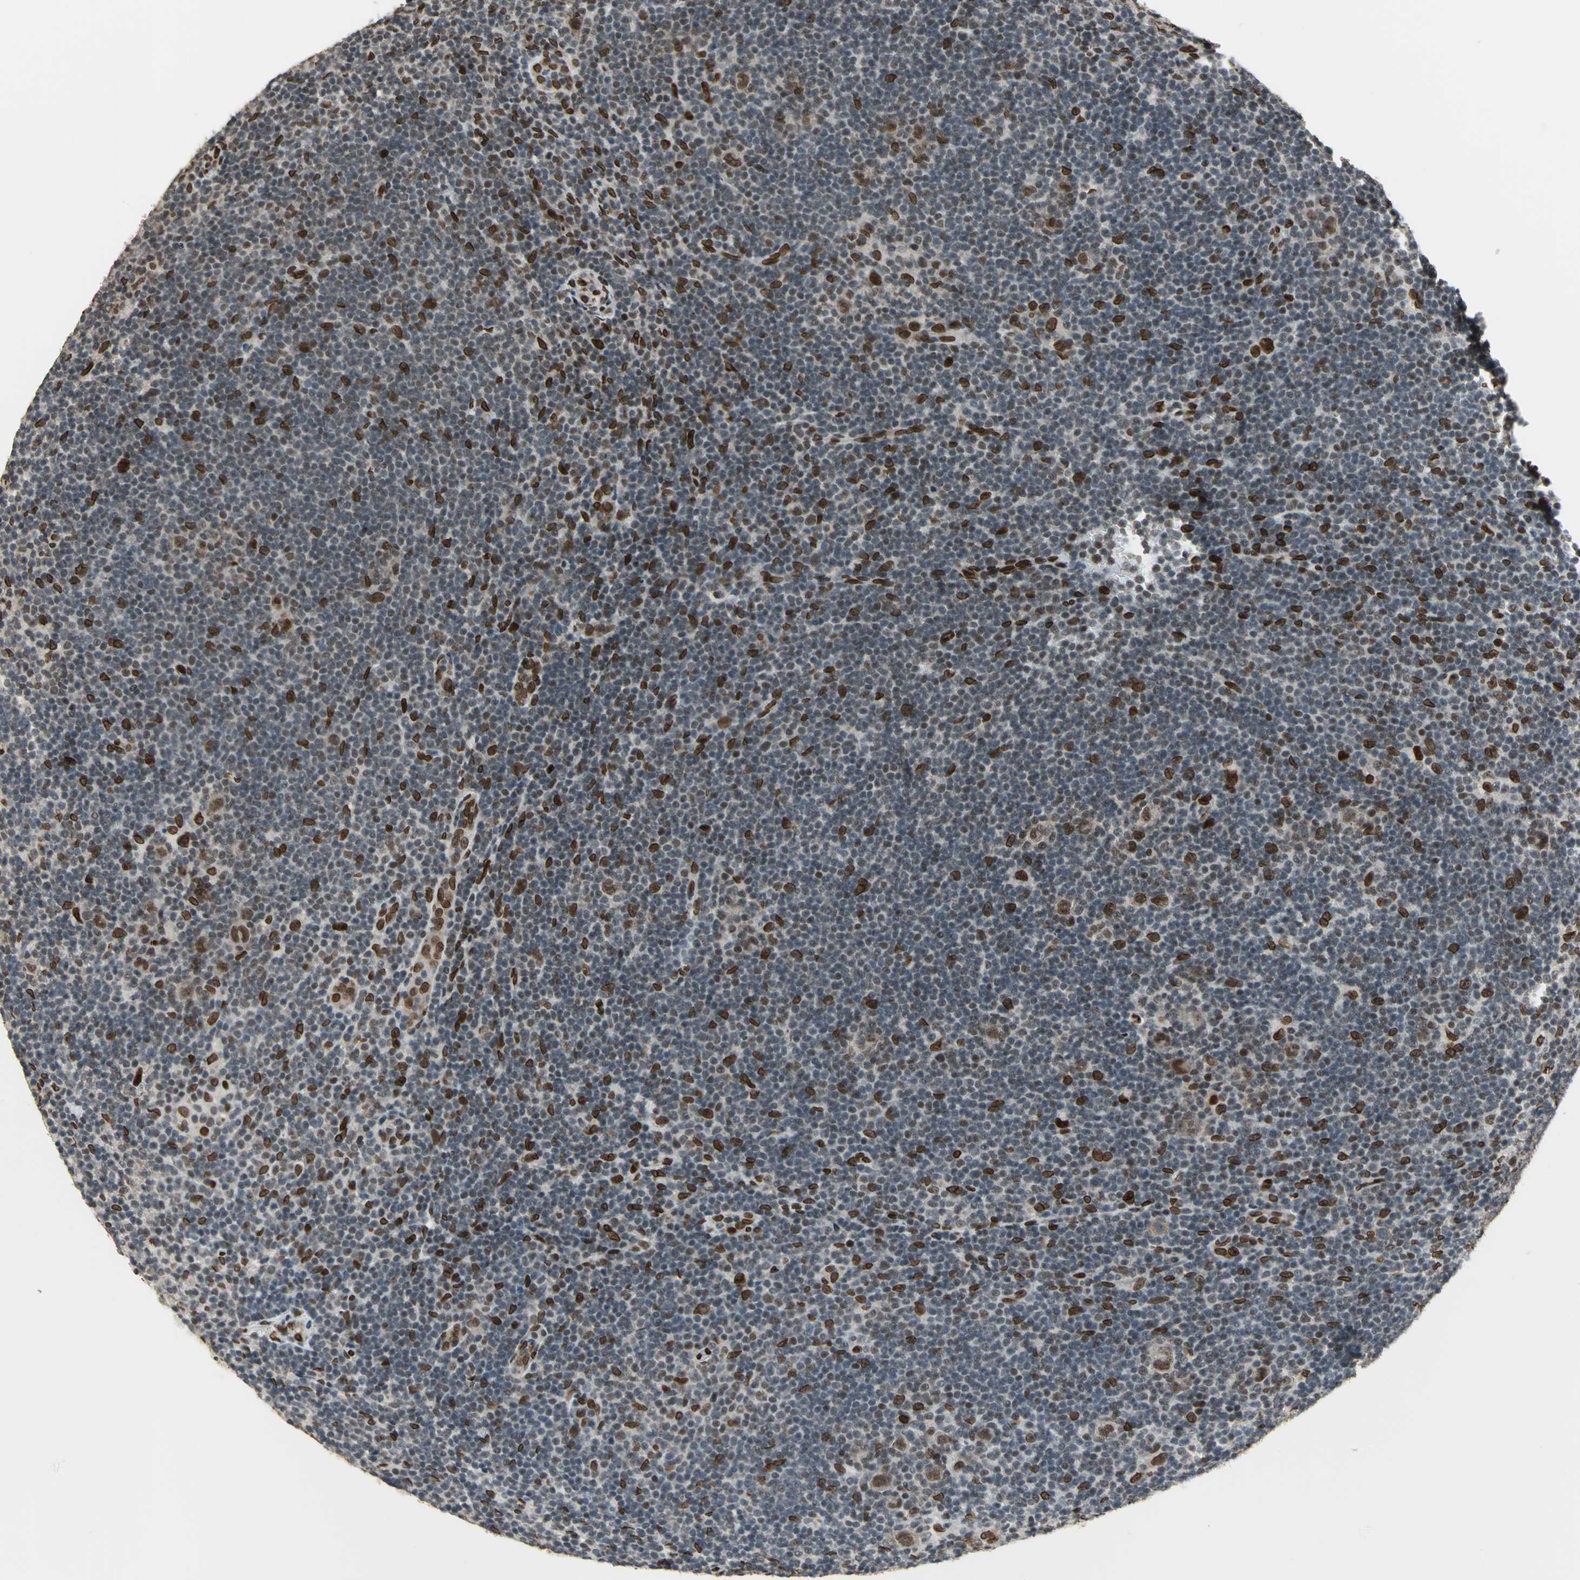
{"staining": {"intensity": "moderate", "quantity": "<25%", "location": "nuclear"}, "tissue": "lymphoma", "cell_type": "Tumor cells", "image_type": "cancer", "snomed": [{"axis": "morphology", "description": "Hodgkin's disease, NOS"}, {"axis": "topography", "description": "Lymph node"}], "caption": "Hodgkin's disease was stained to show a protein in brown. There is low levels of moderate nuclear staining in approximately <25% of tumor cells.", "gene": "ISY1", "patient": {"sex": "female", "age": 57}}